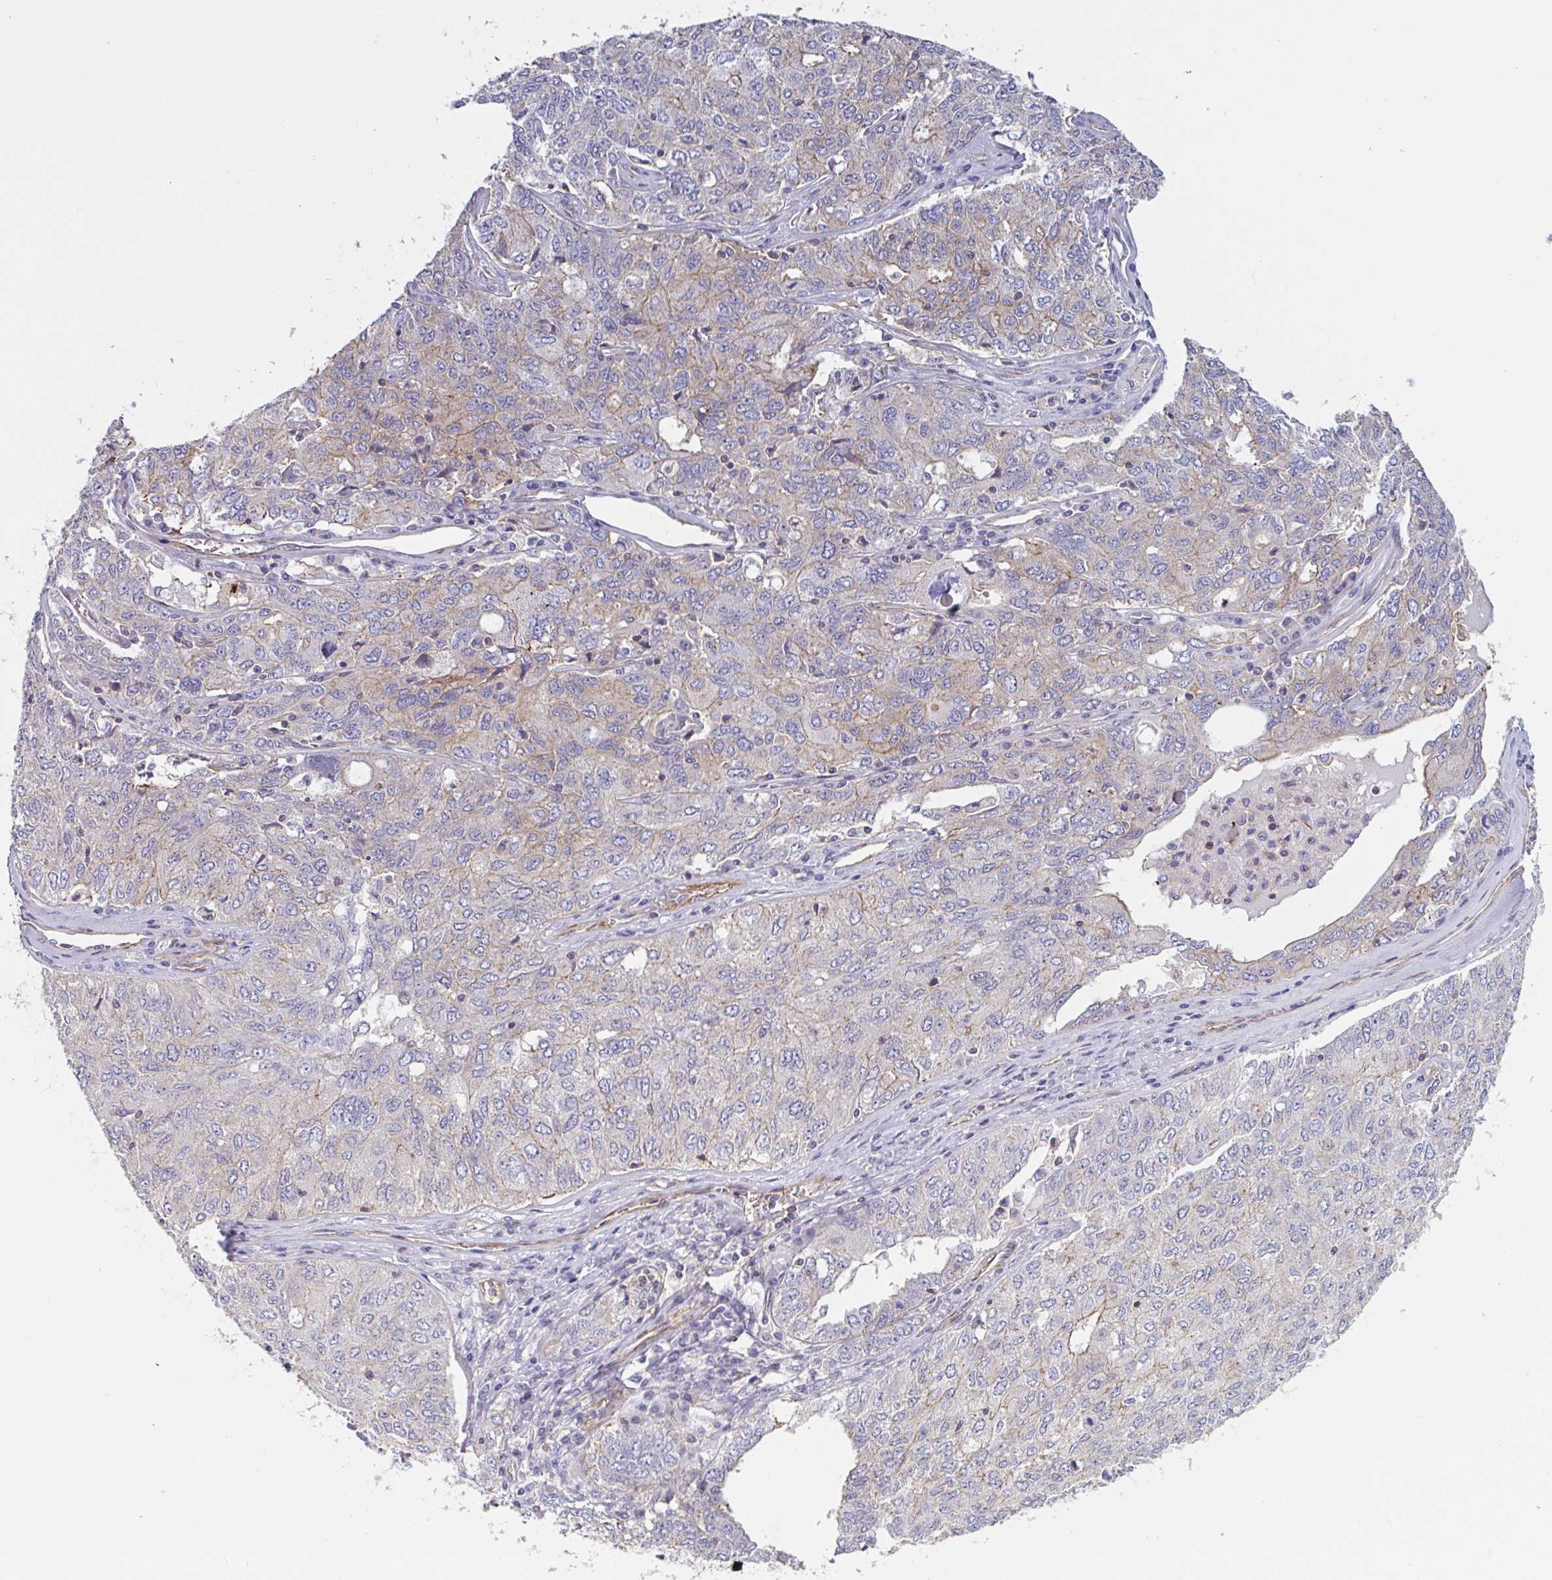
{"staining": {"intensity": "weak", "quantity": "<25%", "location": "cytoplasmic/membranous"}, "tissue": "ovarian cancer", "cell_type": "Tumor cells", "image_type": "cancer", "snomed": [{"axis": "morphology", "description": "Carcinoma, endometroid"}, {"axis": "topography", "description": "Ovary"}], "caption": "Tumor cells show no significant positivity in endometroid carcinoma (ovarian). (DAB (3,3'-diaminobenzidine) immunohistochemistry (IHC) visualized using brightfield microscopy, high magnification).", "gene": "SHISA7", "patient": {"sex": "female", "age": 62}}